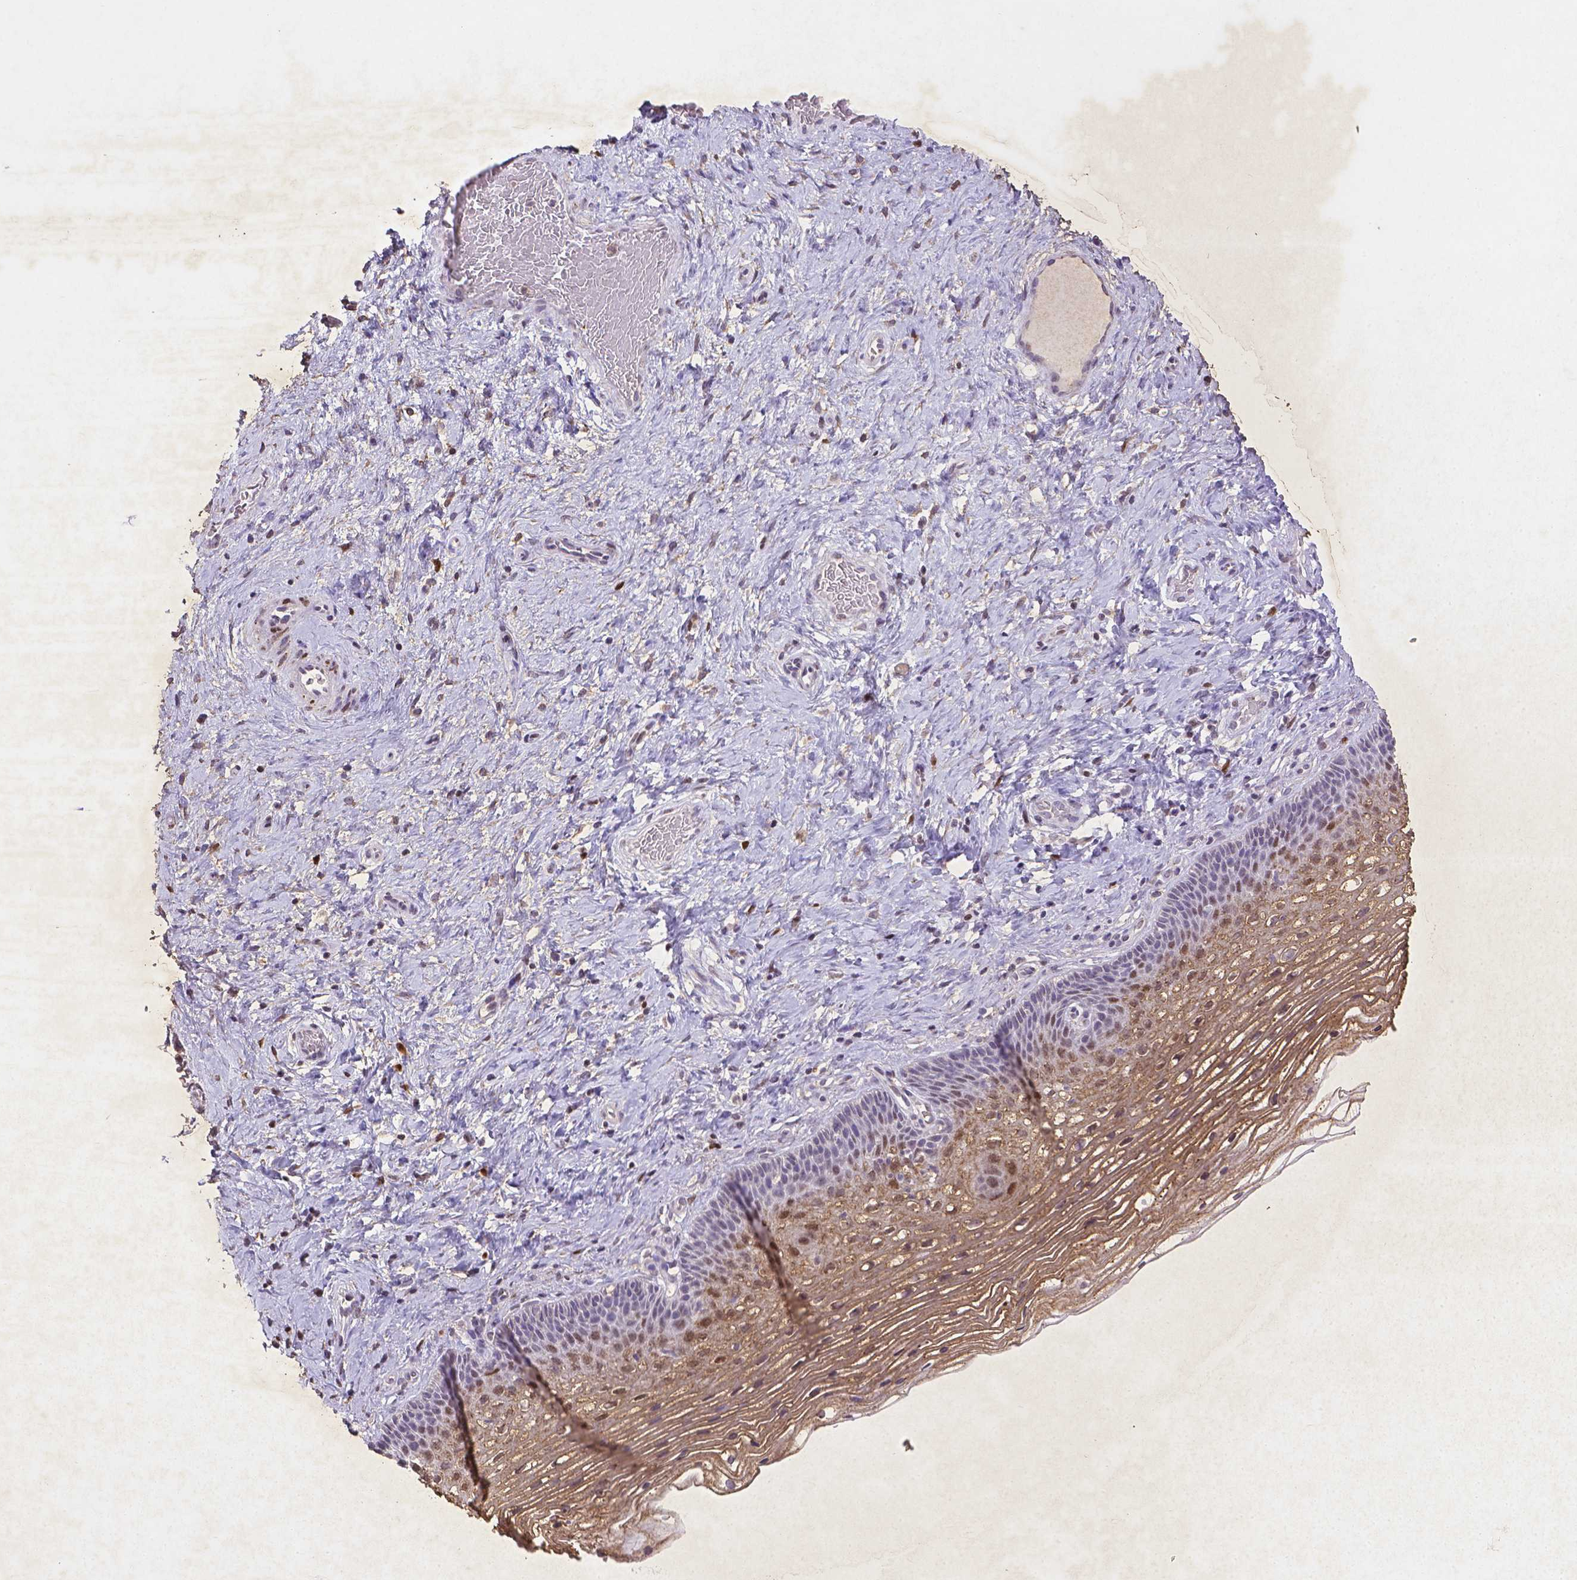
{"staining": {"intensity": "moderate", "quantity": "25%-75%", "location": "cytoplasmic/membranous"}, "tissue": "cervix", "cell_type": "Glandular cells", "image_type": "normal", "snomed": [{"axis": "morphology", "description": "Normal tissue, NOS"}, {"axis": "topography", "description": "Cervix"}], "caption": "This micrograph displays IHC staining of normal human cervix, with medium moderate cytoplasmic/membranous positivity in about 25%-75% of glandular cells.", "gene": "CDKN1A", "patient": {"sex": "female", "age": 34}}